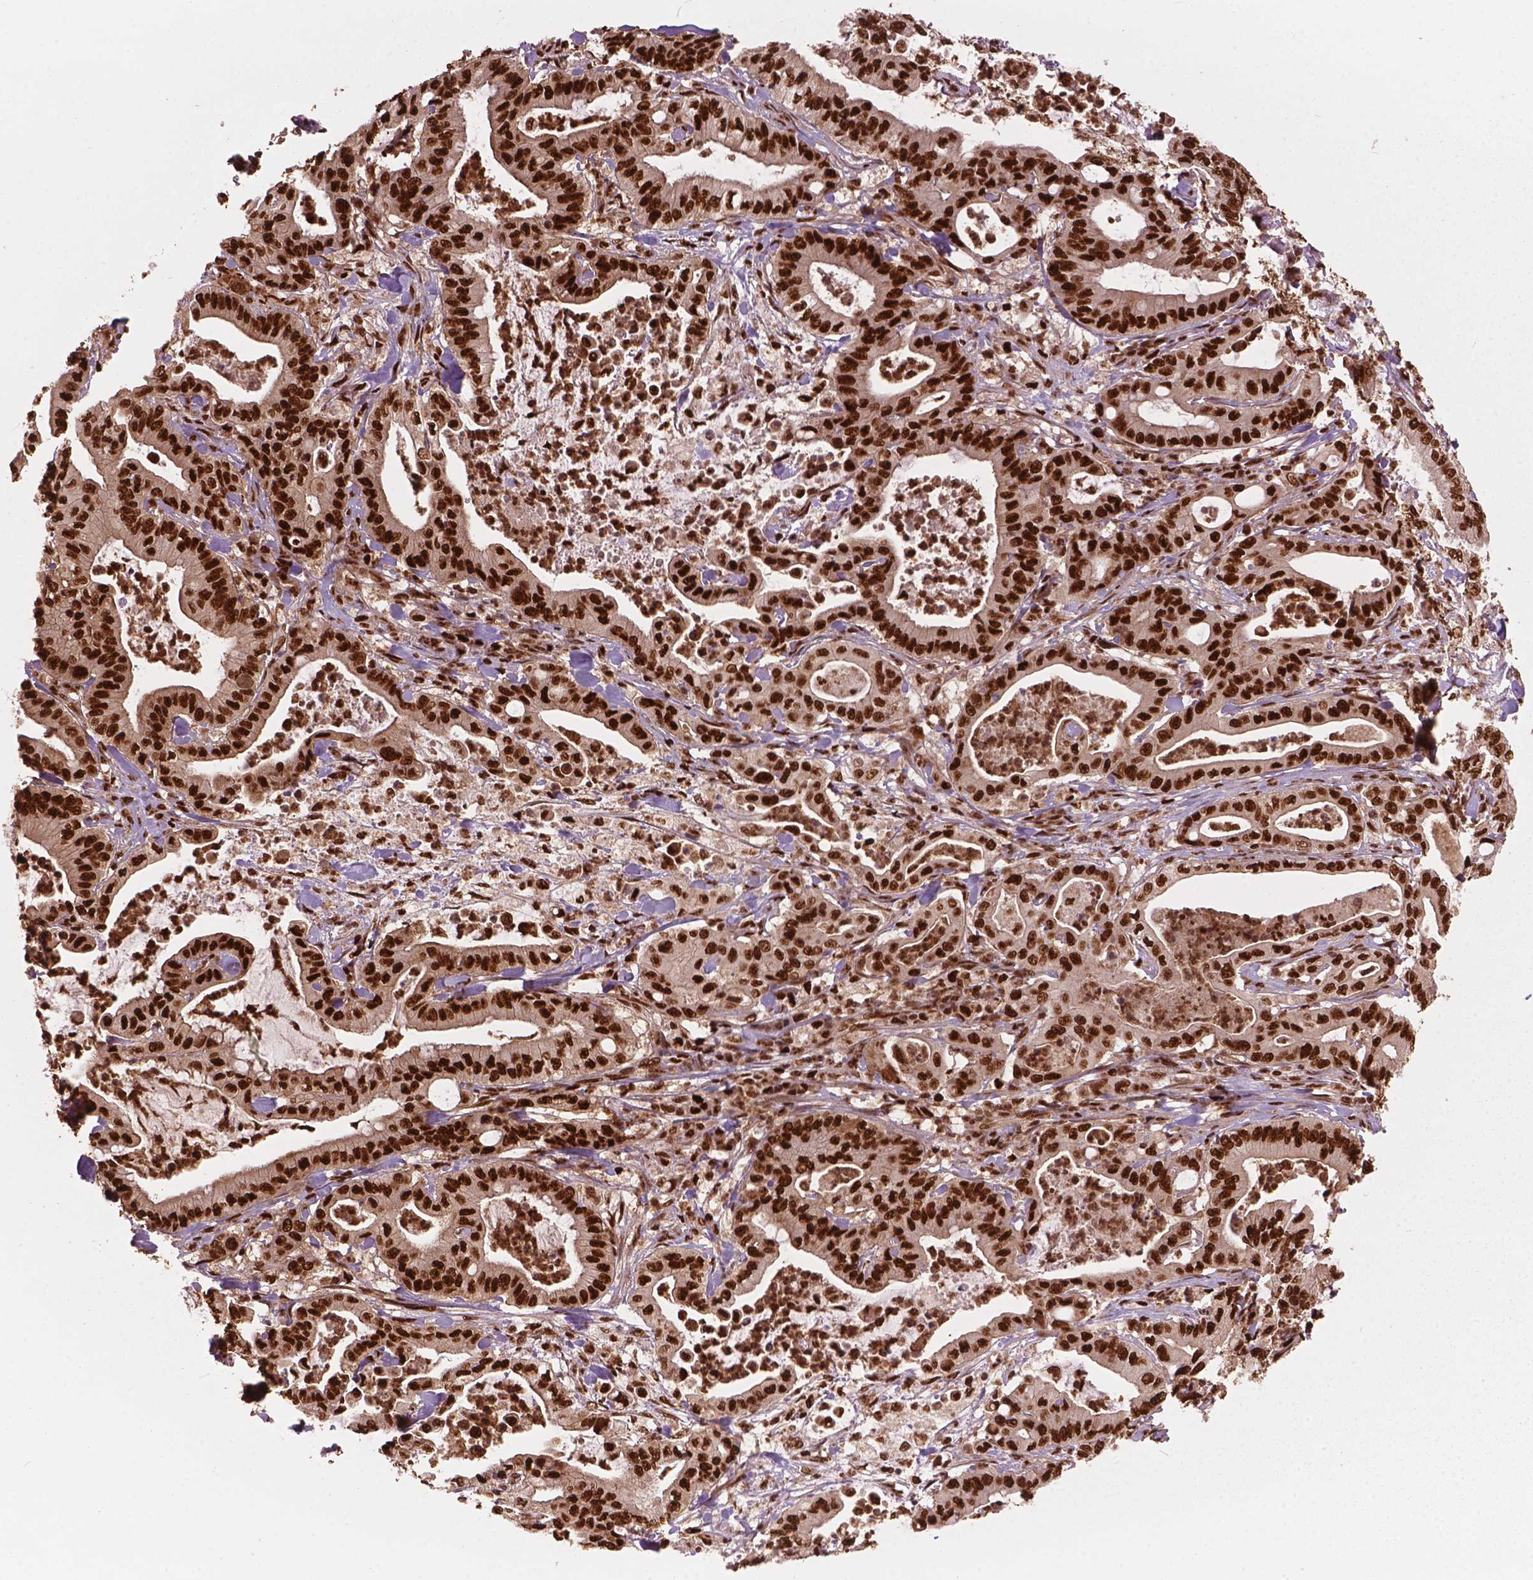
{"staining": {"intensity": "strong", "quantity": ">75%", "location": "nuclear"}, "tissue": "pancreatic cancer", "cell_type": "Tumor cells", "image_type": "cancer", "snomed": [{"axis": "morphology", "description": "Adenocarcinoma, NOS"}, {"axis": "topography", "description": "Pancreas"}], "caption": "A brown stain highlights strong nuclear positivity of a protein in human adenocarcinoma (pancreatic) tumor cells. (DAB IHC with brightfield microscopy, high magnification).", "gene": "ANP32B", "patient": {"sex": "male", "age": 71}}